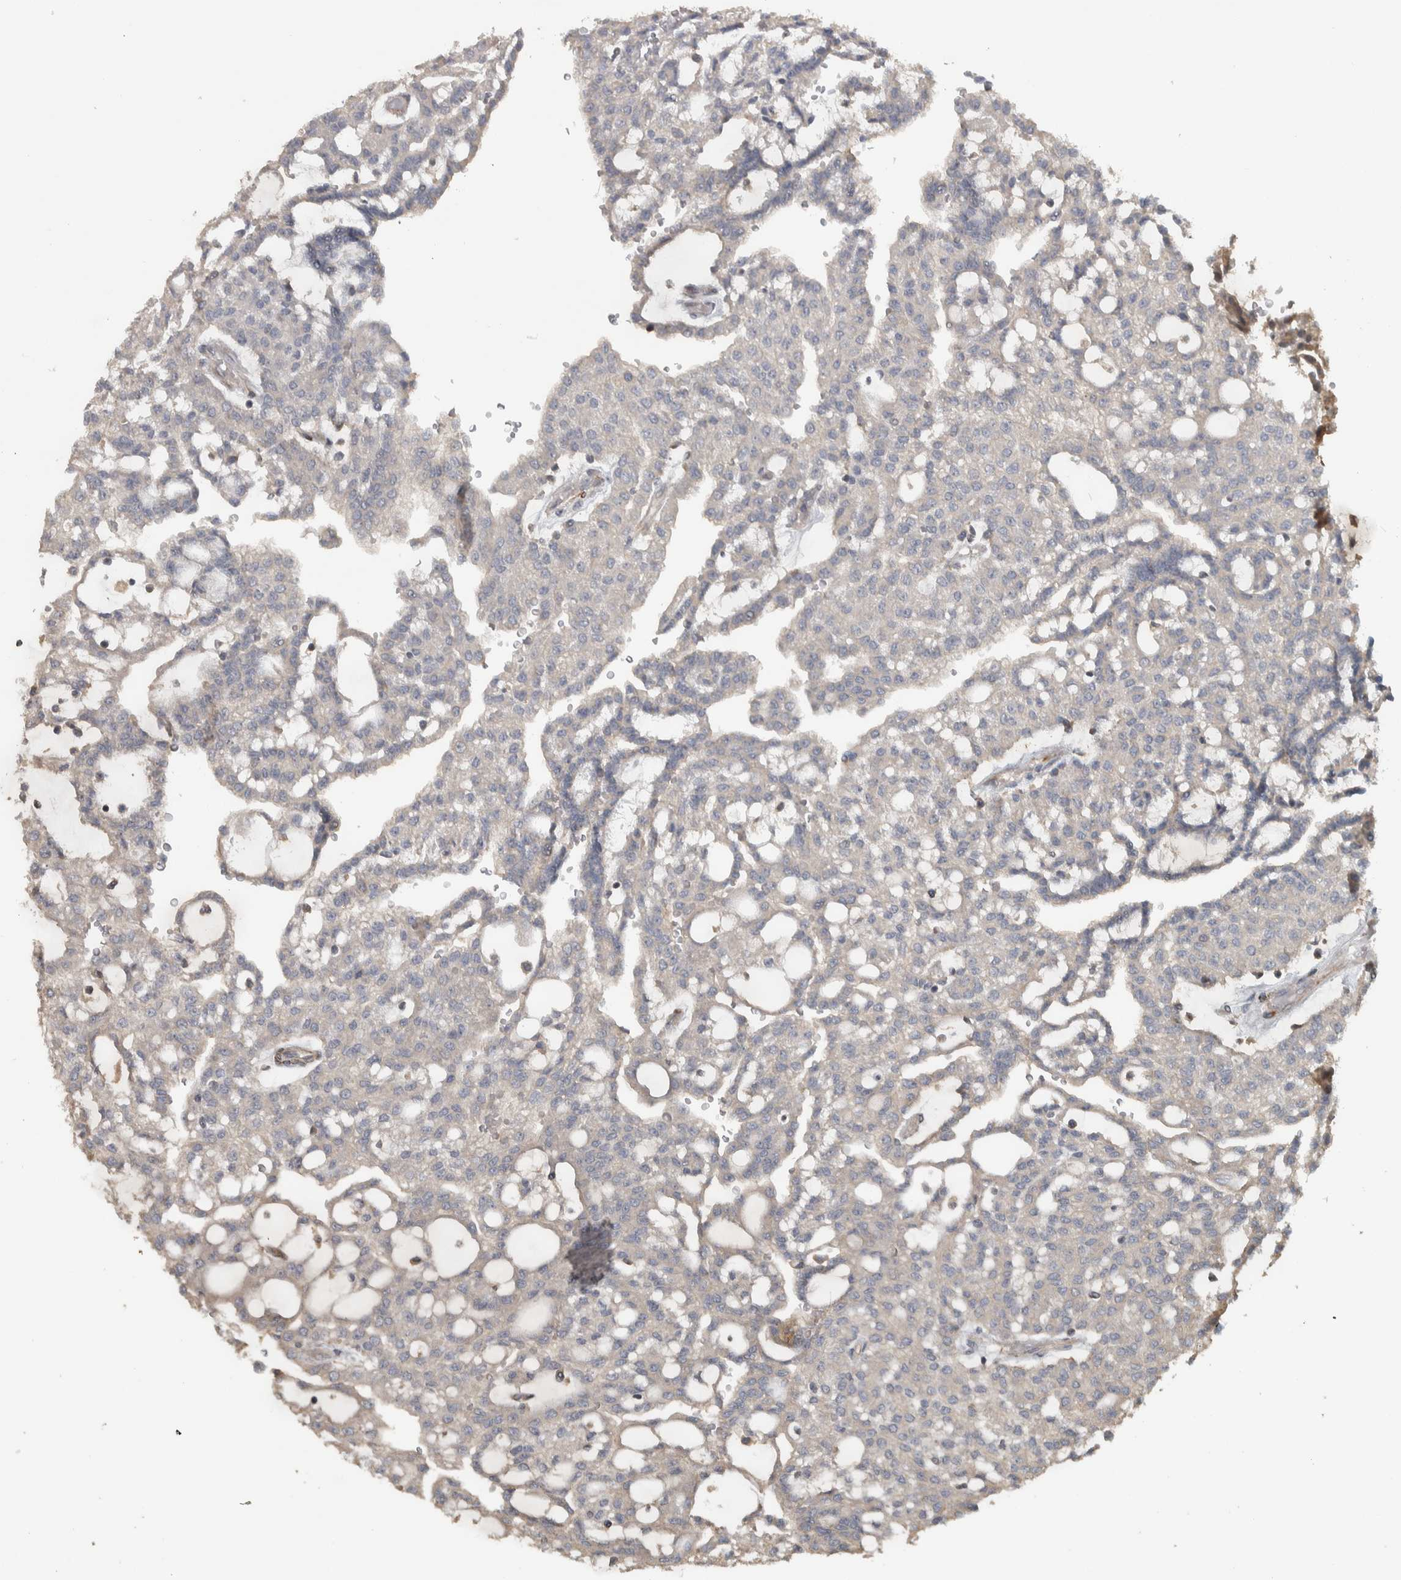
{"staining": {"intensity": "negative", "quantity": "none", "location": "none"}, "tissue": "renal cancer", "cell_type": "Tumor cells", "image_type": "cancer", "snomed": [{"axis": "morphology", "description": "Adenocarcinoma, NOS"}, {"axis": "topography", "description": "Kidney"}], "caption": "Immunohistochemical staining of adenocarcinoma (renal) reveals no significant positivity in tumor cells. (DAB (3,3'-diaminobenzidine) IHC visualized using brightfield microscopy, high magnification).", "gene": "ERAL1", "patient": {"sex": "male", "age": 63}}